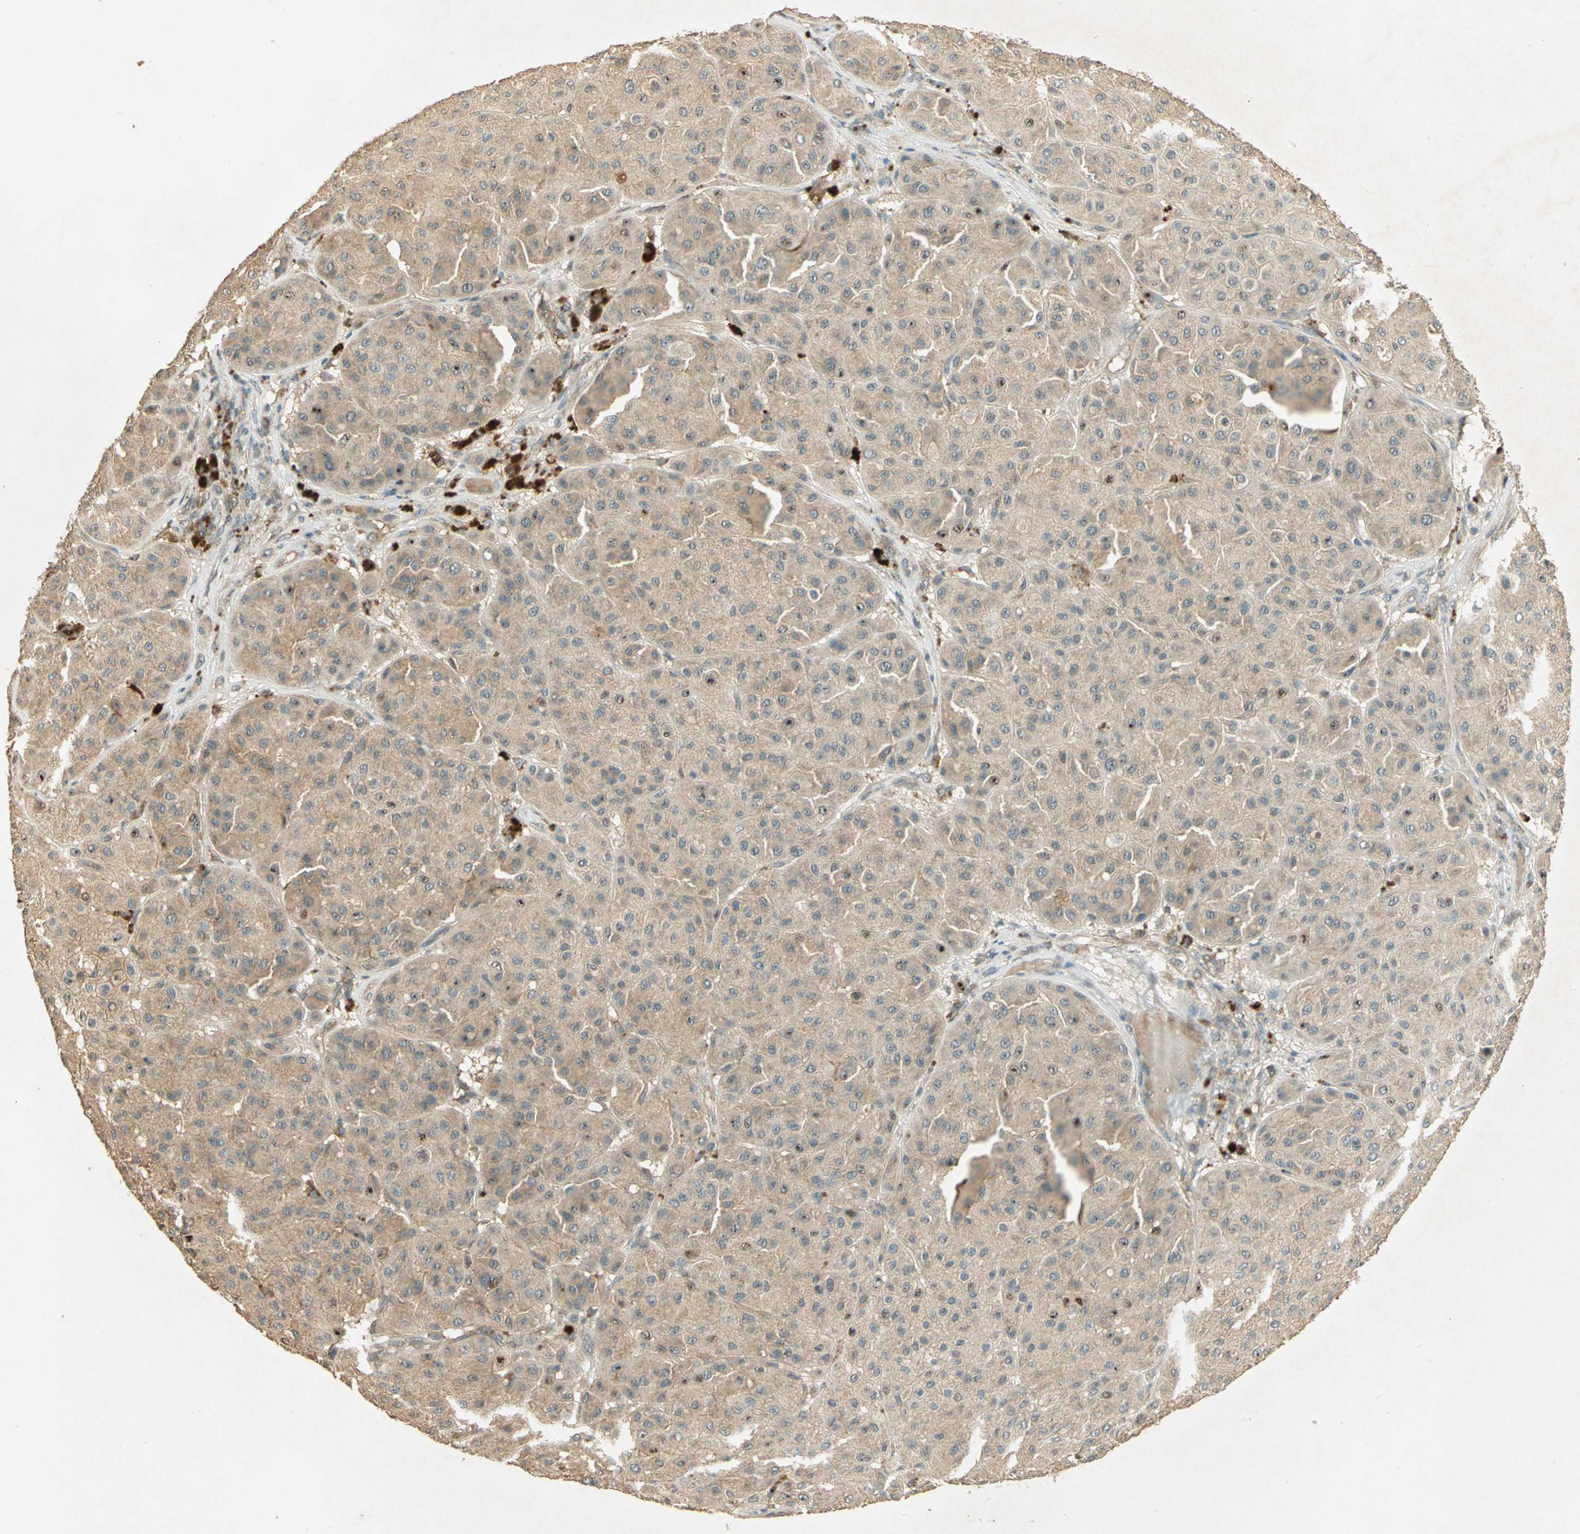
{"staining": {"intensity": "weak", "quantity": ">75%", "location": "cytoplasmic/membranous"}, "tissue": "melanoma", "cell_type": "Tumor cells", "image_type": "cancer", "snomed": [{"axis": "morphology", "description": "Normal tissue, NOS"}, {"axis": "morphology", "description": "Malignant melanoma, Metastatic site"}, {"axis": "topography", "description": "Skin"}], "caption": "Melanoma was stained to show a protein in brown. There is low levels of weak cytoplasmic/membranous expression in approximately >75% of tumor cells. The protein of interest is shown in brown color, while the nuclei are stained blue.", "gene": "KEAP1", "patient": {"sex": "male", "age": 41}}